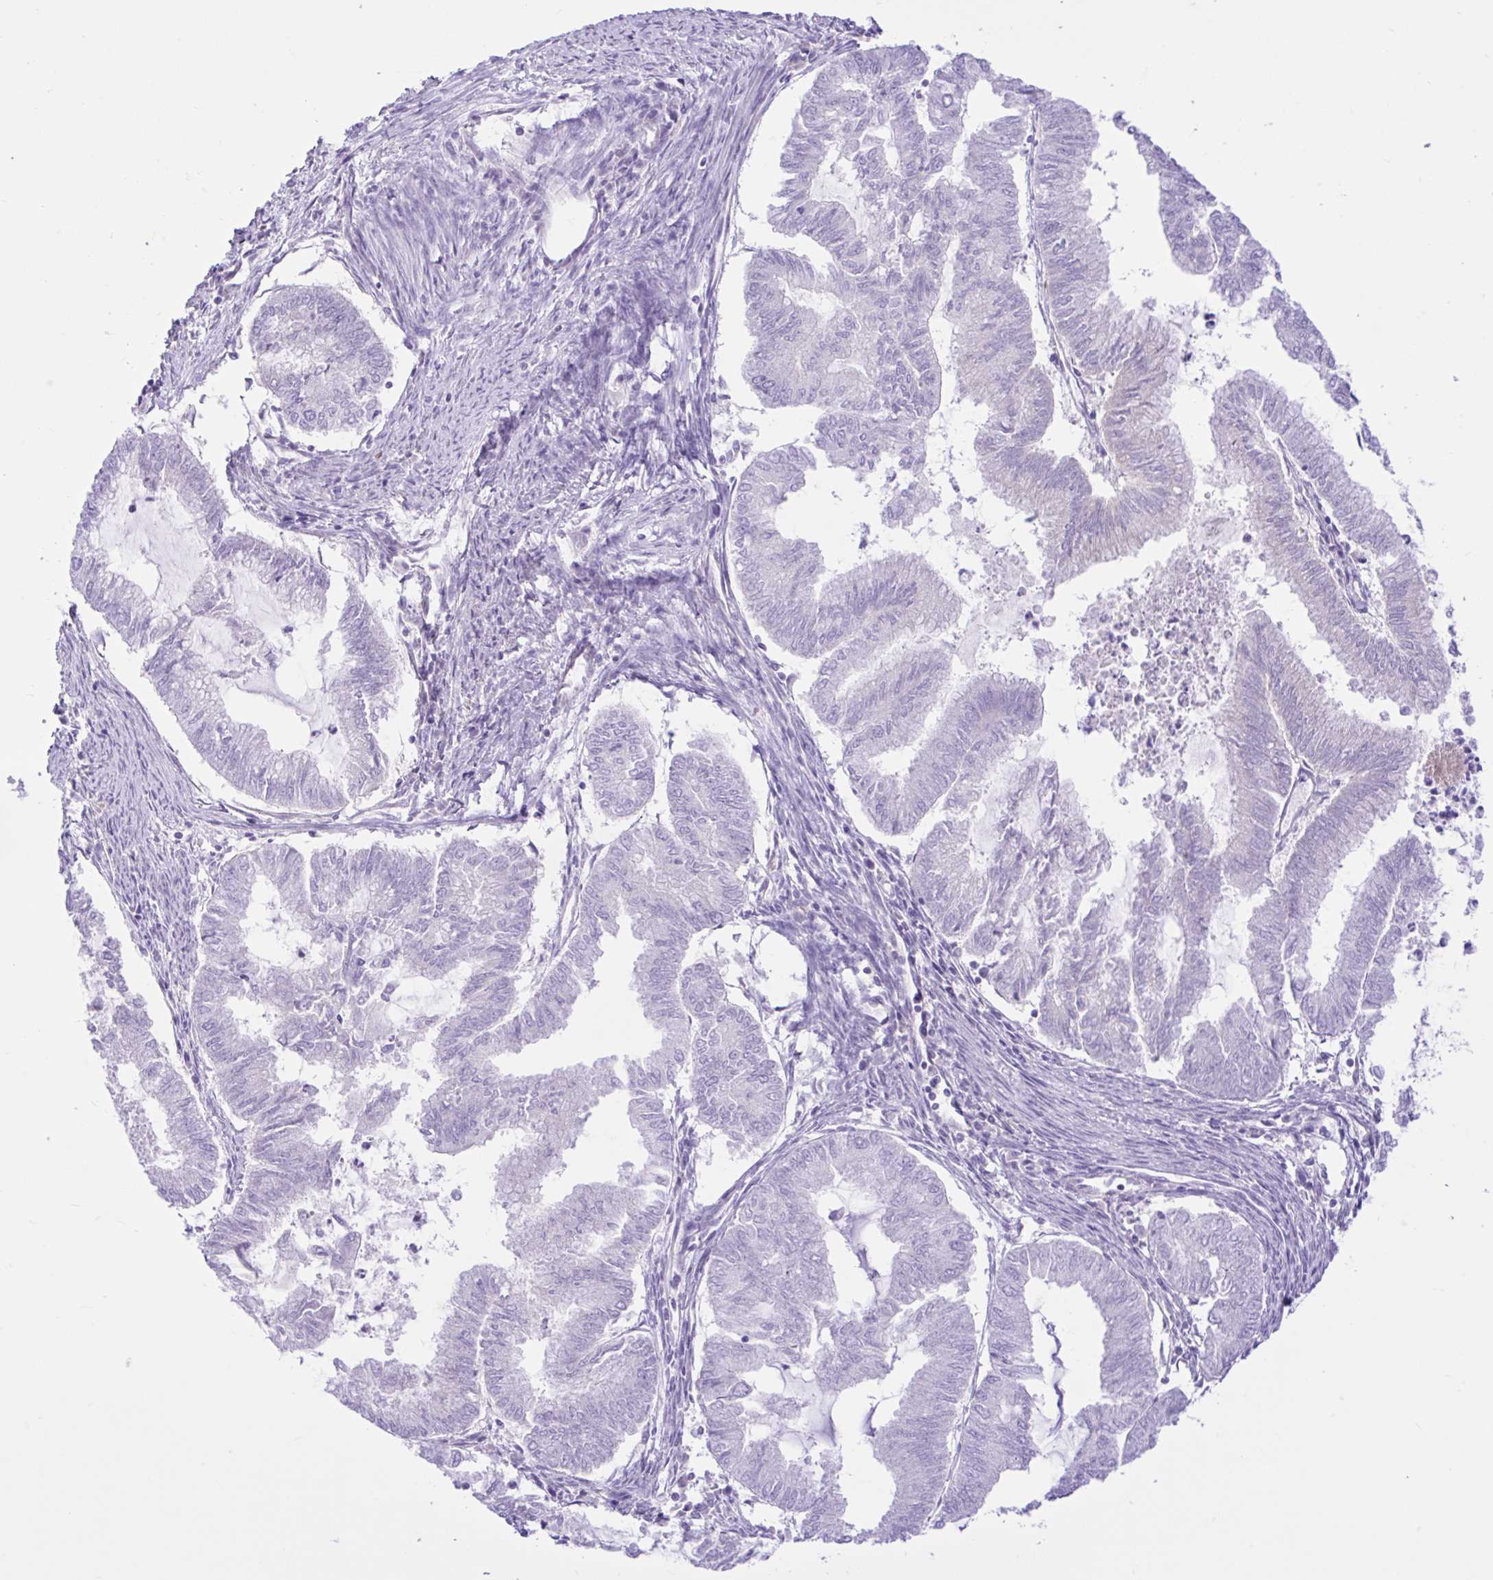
{"staining": {"intensity": "negative", "quantity": "none", "location": "none"}, "tissue": "endometrial cancer", "cell_type": "Tumor cells", "image_type": "cancer", "snomed": [{"axis": "morphology", "description": "Adenocarcinoma, NOS"}, {"axis": "topography", "description": "Endometrium"}], "caption": "Endometrial adenocarcinoma was stained to show a protein in brown. There is no significant expression in tumor cells.", "gene": "ZNF101", "patient": {"sex": "female", "age": 79}}